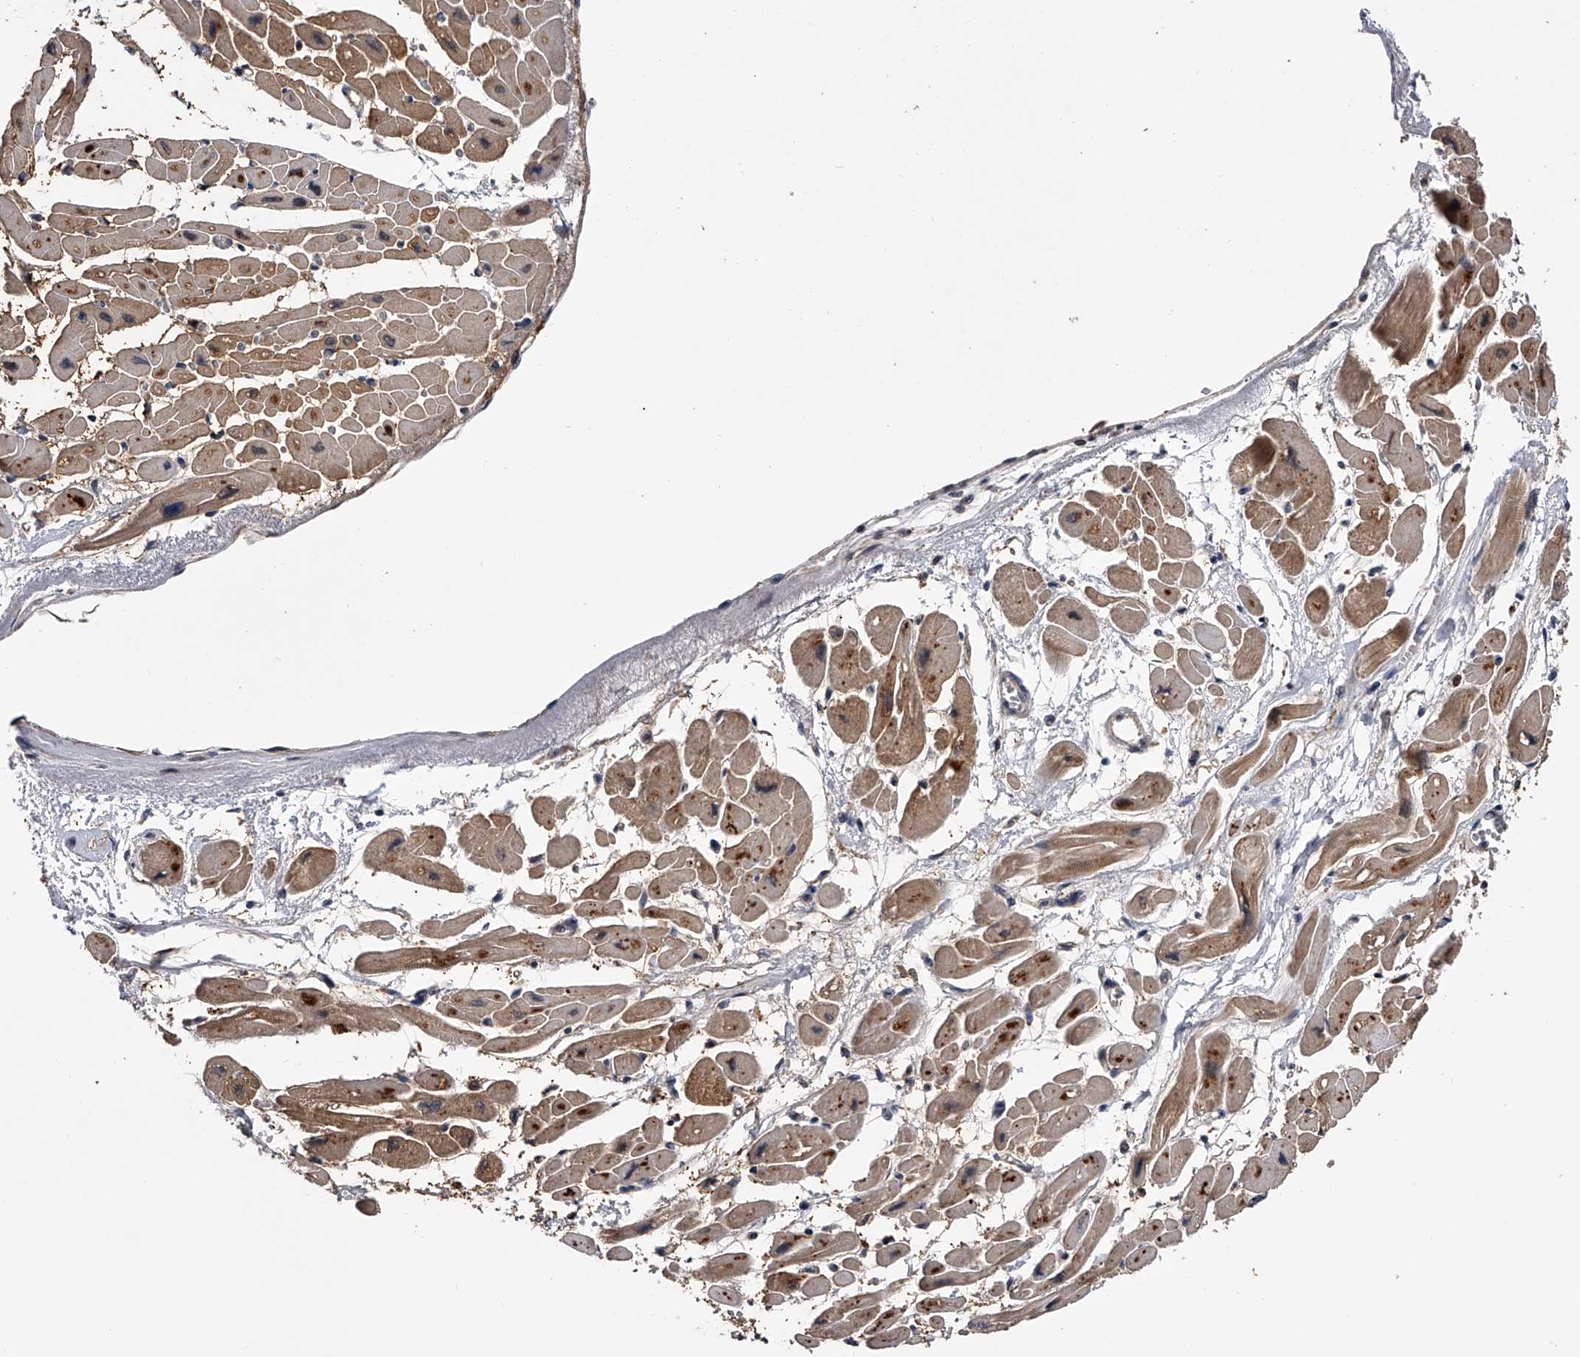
{"staining": {"intensity": "moderate", "quantity": ">75%", "location": "cytoplasmic/membranous"}, "tissue": "heart muscle", "cell_type": "Cardiomyocytes", "image_type": "normal", "snomed": [{"axis": "morphology", "description": "Normal tissue, NOS"}, {"axis": "topography", "description": "Heart"}], "caption": "Moderate cytoplasmic/membranous protein expression is identified in about >75% of cardiomyocytes in heart muscle.", "gene": "PAN3", "patient": {"sex": "female", "age": 54}}